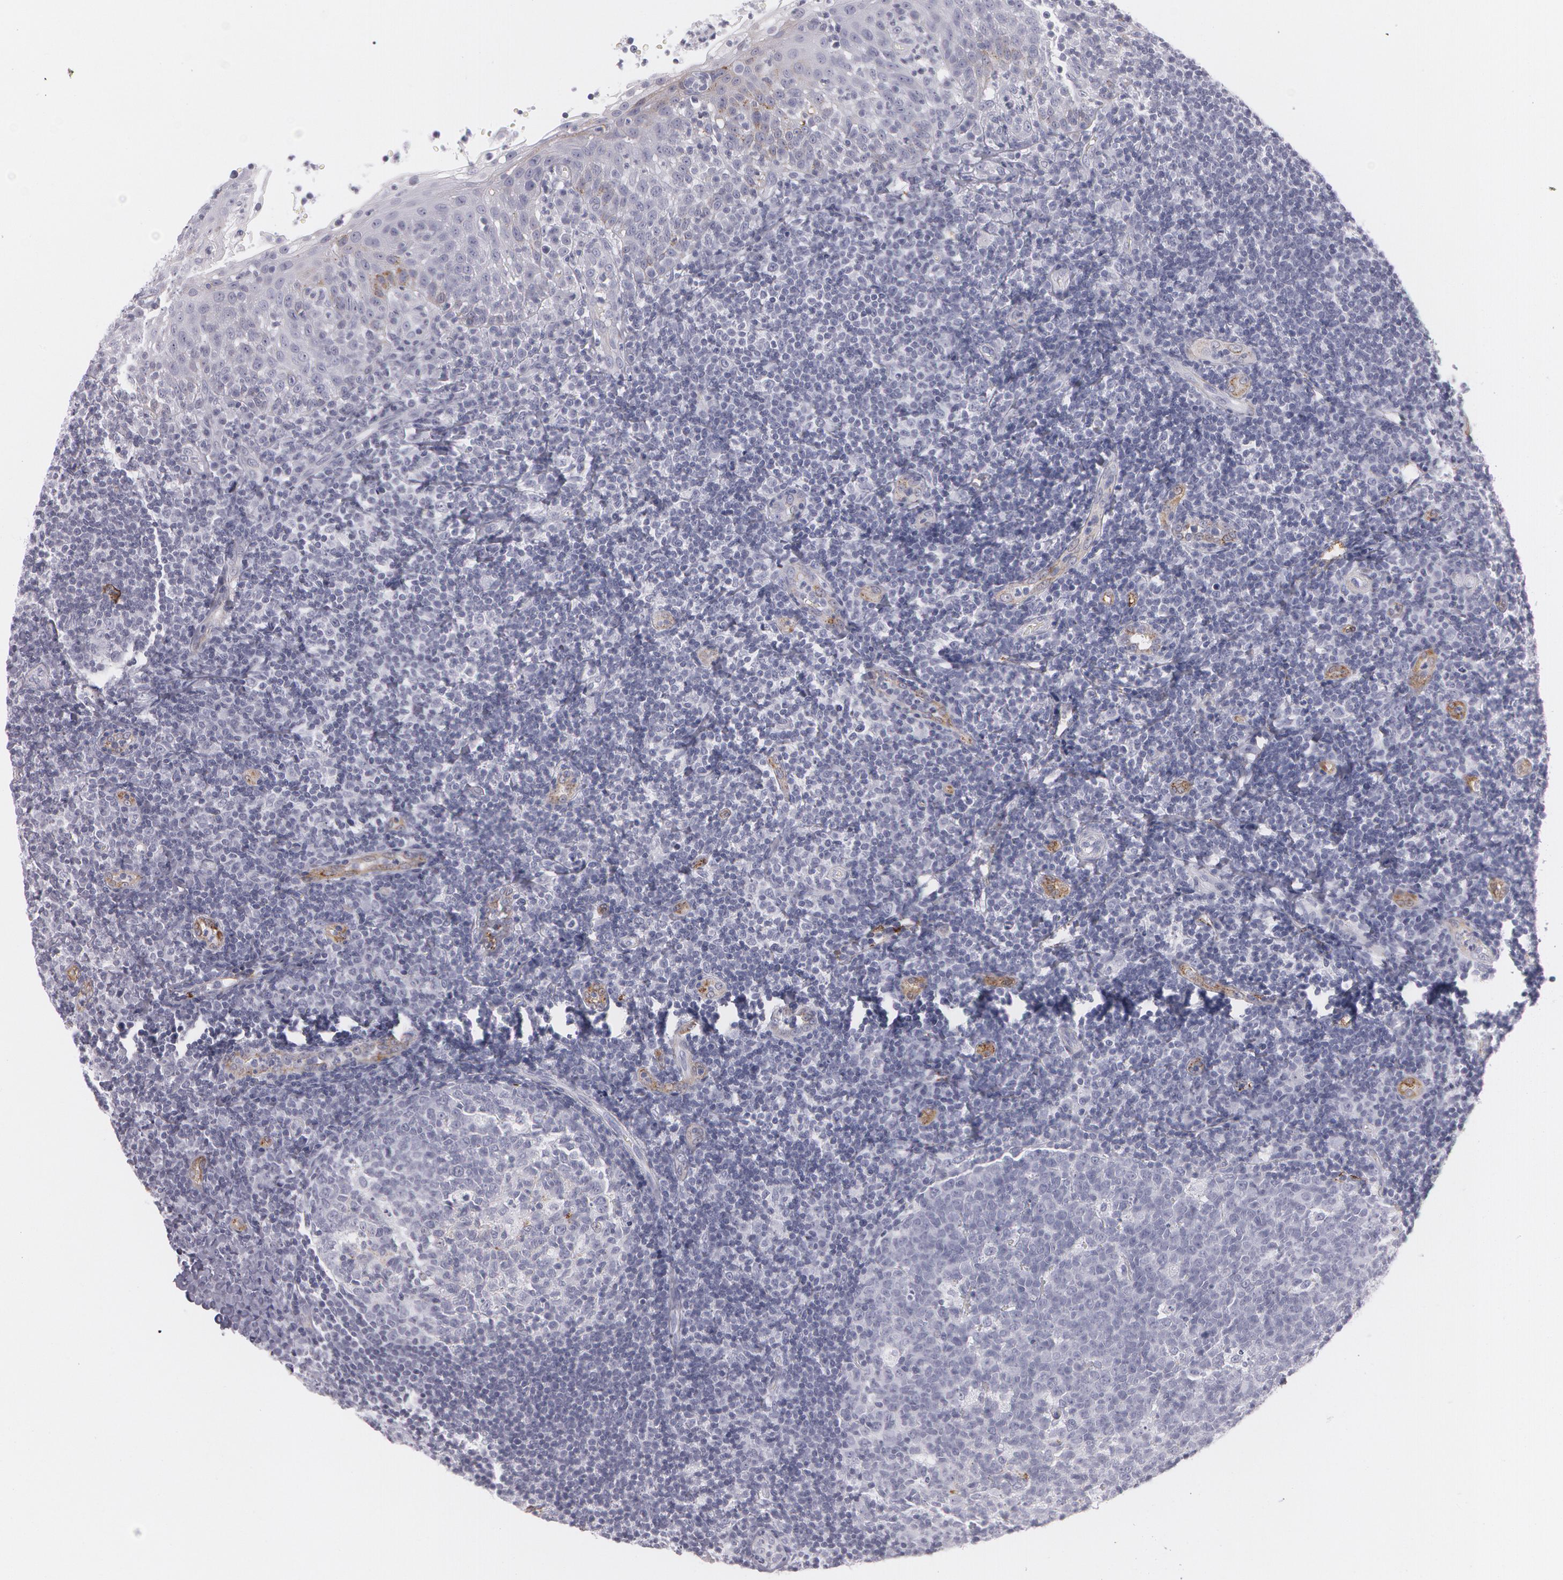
{"staining": {"intensity": "weak", "quantity": "<25%", "location": "cytoplasmic/membranous"}, "tissue": "tonsil", "cell_type": "Germinal center cells", "image_type": "normal", "snomed": [{"axis": "morphology", "description": "Normal tissue, NOS"}, {"axis": "topography", "description": "Tonsil"}], "caption": "Germinal center cells show no significant positivity in benign tonsil. Brightfield microscopy of IHC stained with DAB (3,3'-diaminobenzidine) (brown) and hematoxylin (blue), captured at high magnification.", "gene": "SNCG", "patient": {"sex": "female", "age": 40}}